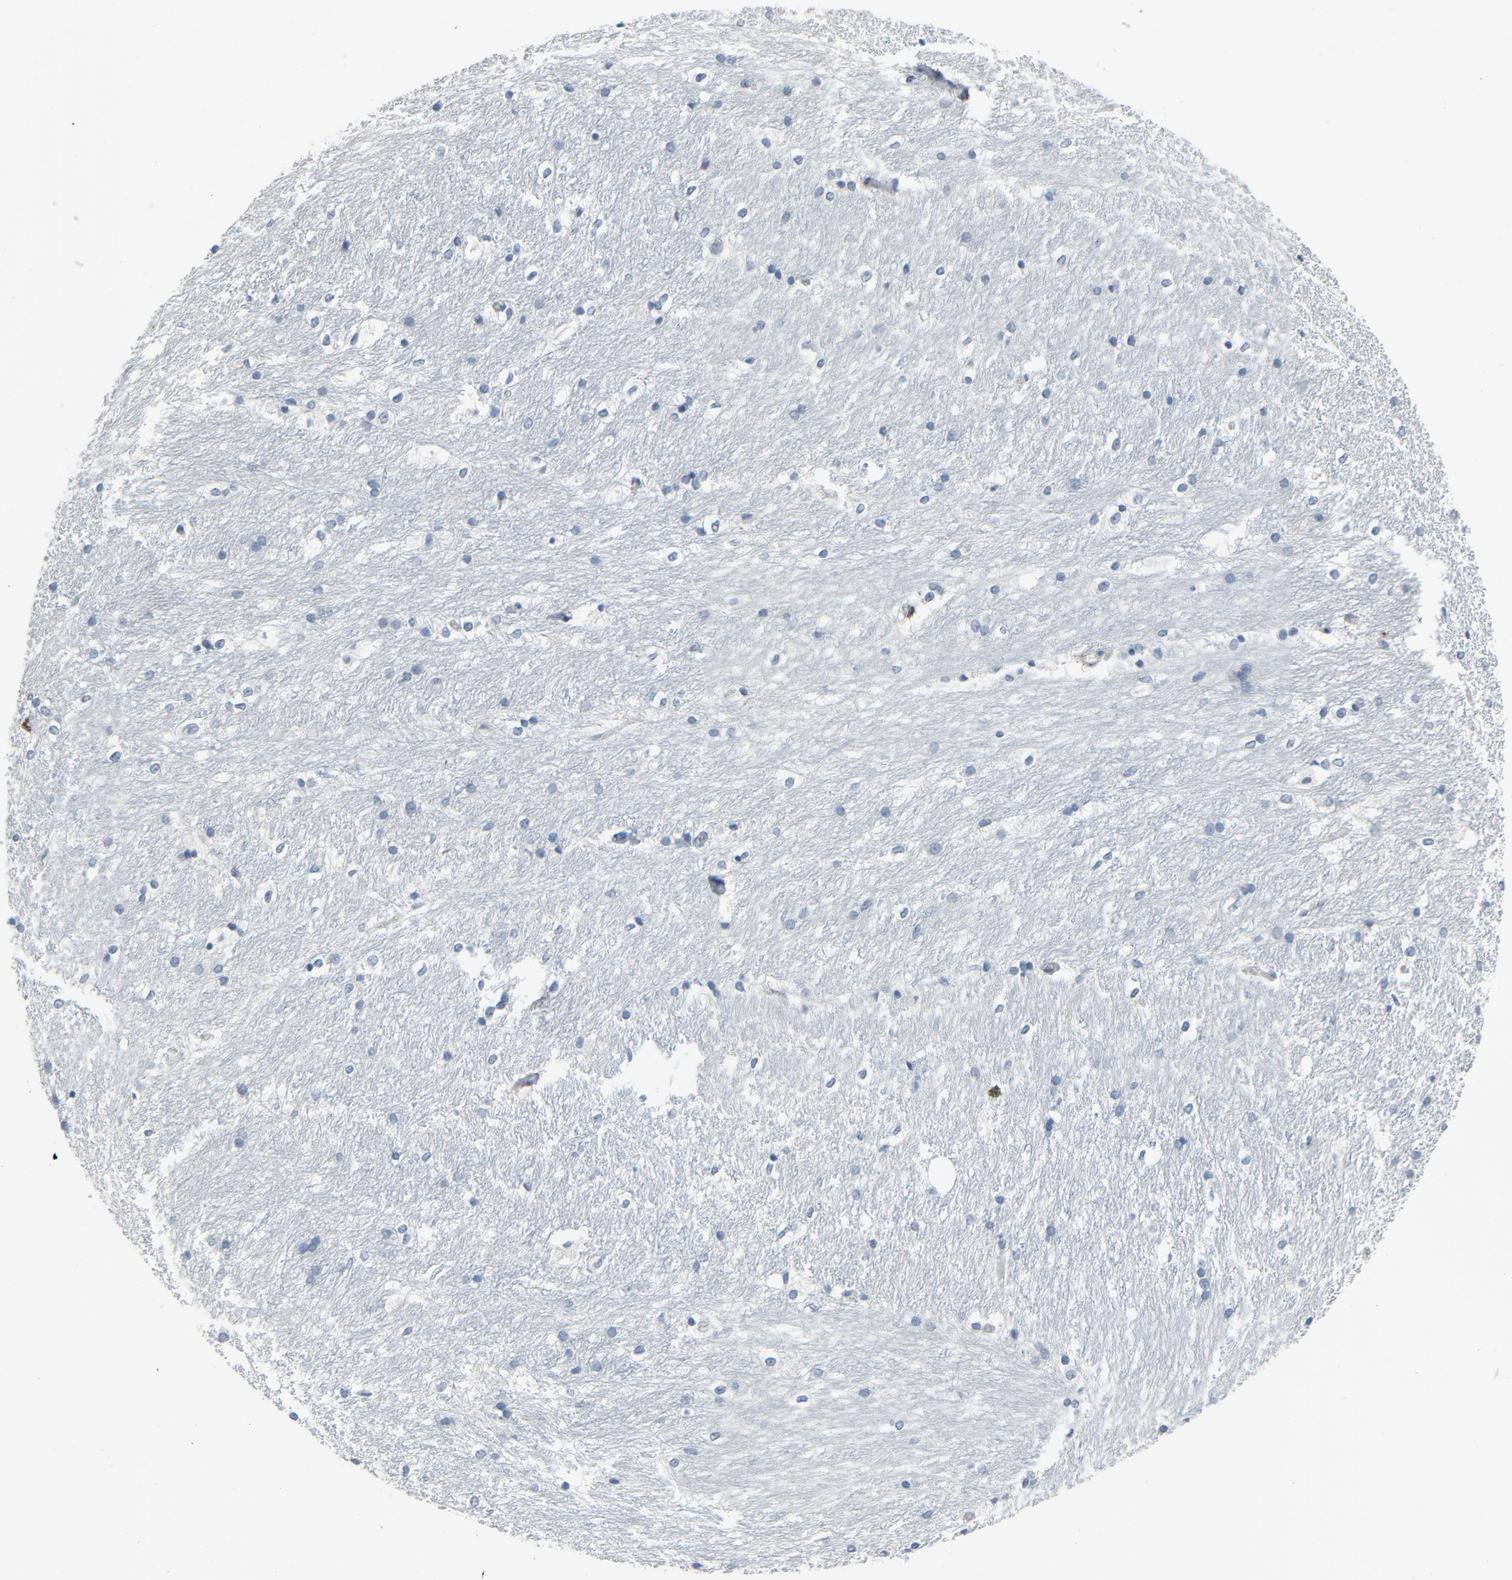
{"staining": {"intensity": "negative", "quantity": "none", "location": "none"}, "tissue": "caudate", "cell_type": "Glial cells", "image_type": "normal", "snomed": [{"axis": "morphology", "description": "Normal tissue, NOS"}, {"axis": "topography", "description": "Lateral ventricle wall"}], "caption": "Immunohistochemistry micrograph of unremarkable caudate: human caudate stained with DAB (3,3'-diaminobenzidine) demonstrates no significant protein staining in glial cells. (DAB IHC, high magnification).", "gene": "LCK", "patient": {"sex": "female", "age": 19}}